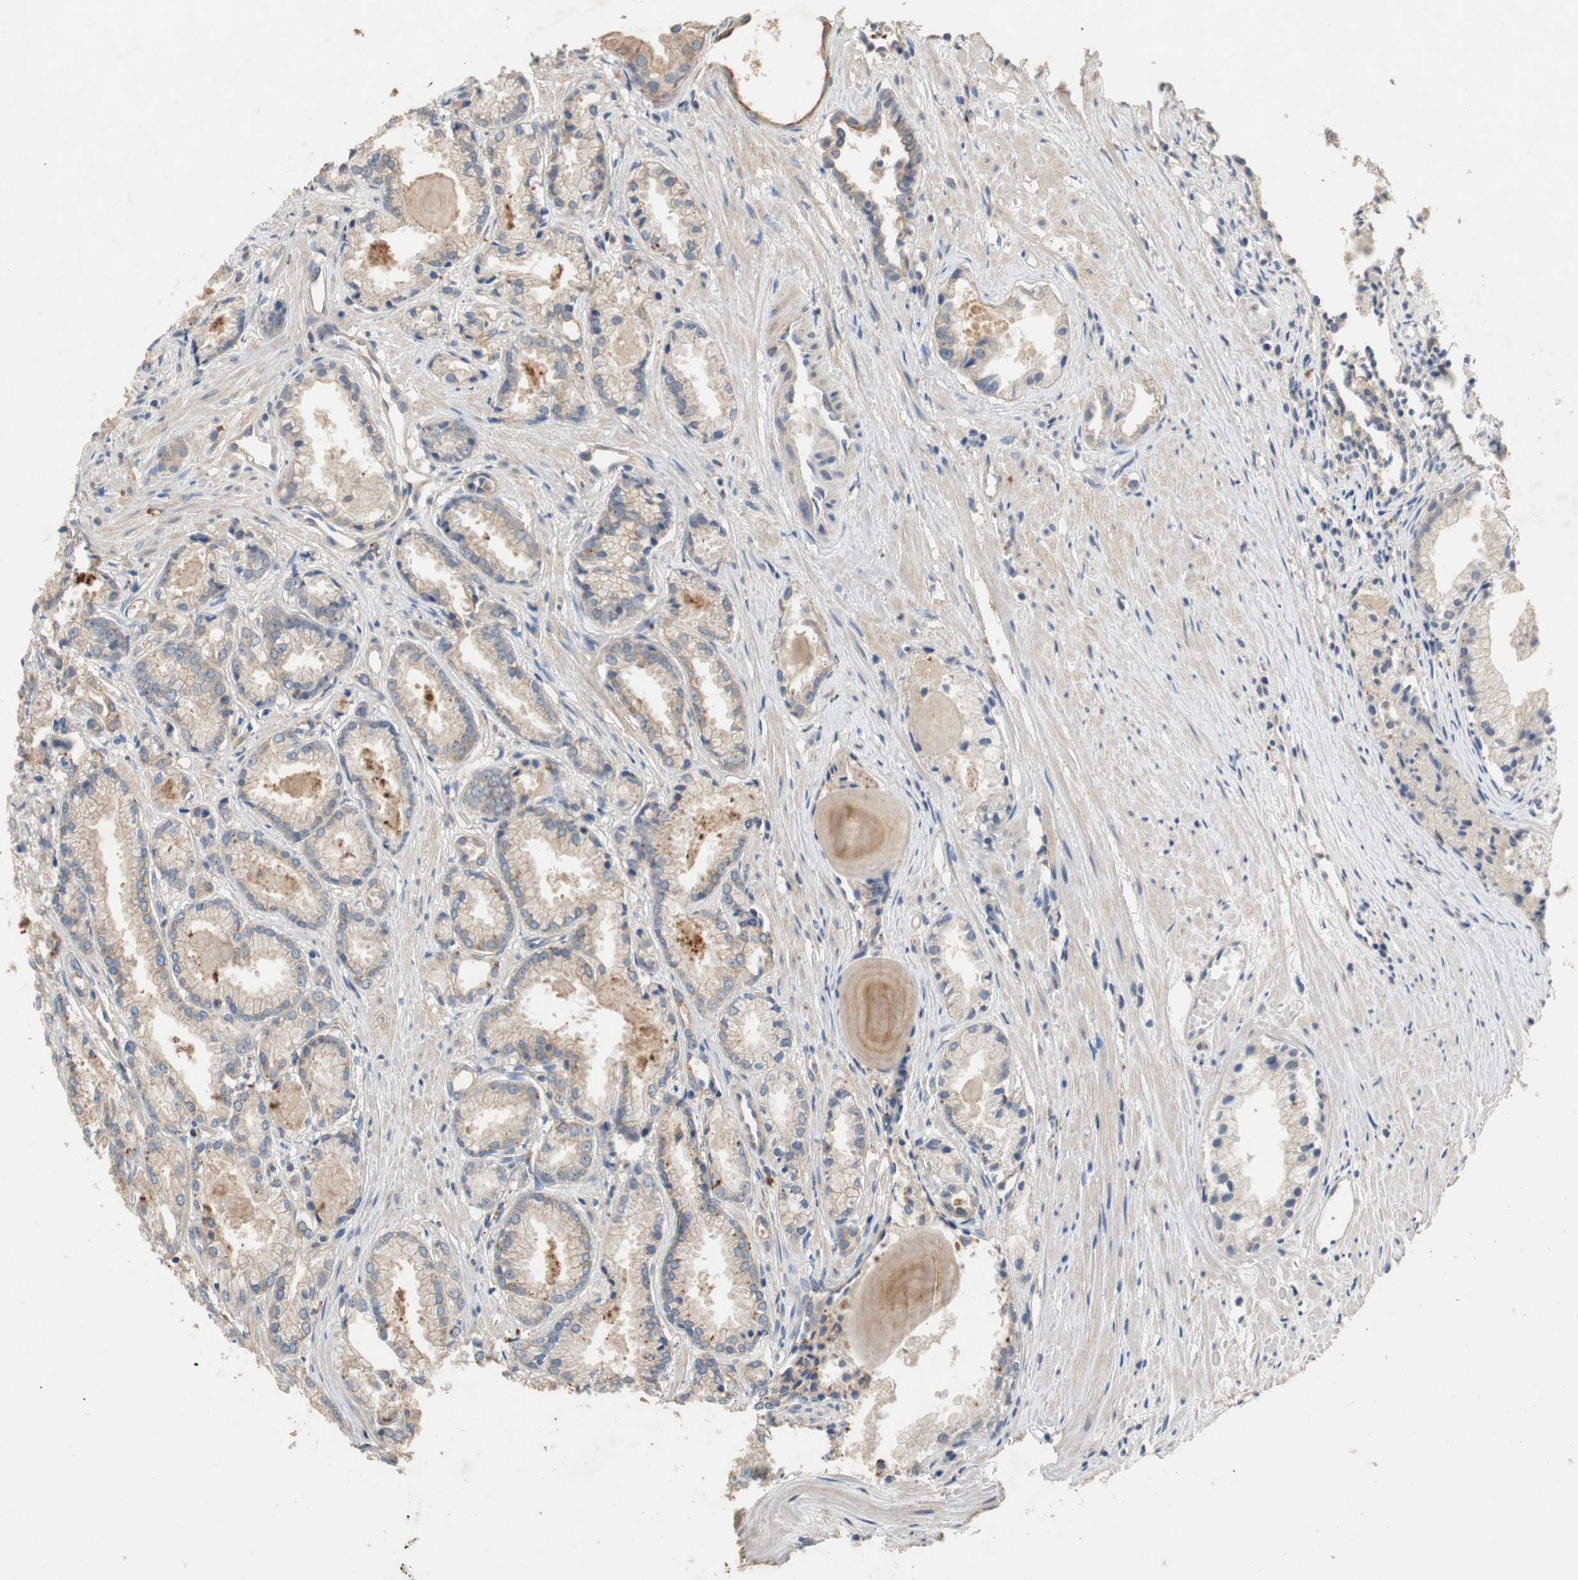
{"staining": {"intensity": "weak", "quantity": "25%-75%", "location": "cytoplasmic/membranous"}, "tissue": "prostate cancer", "cell_type": "Tumor cells", "image_type": "cancer", "snomed": [{"axis": "morphology", "description": "Adenocarcinoma, Low grade"}, {"axis": "topography", "description": "Prostate"}], "caption": "High-magnification brightfield microscopy of prostate low-grade adenocarcinoma stained with DAB (brown) and counterstained with hematoxylin (blue). tumor cells exhibit weak cytoplasmic/membranous expression is identified in approximately25%-75% of cells. The staining was performed using DAB, with brown indicating positive protein expression. Nuclei are stained blue with hematoxylin.", "gene": "ADAP1", "patient": {"sex": "male", "age": 72}}